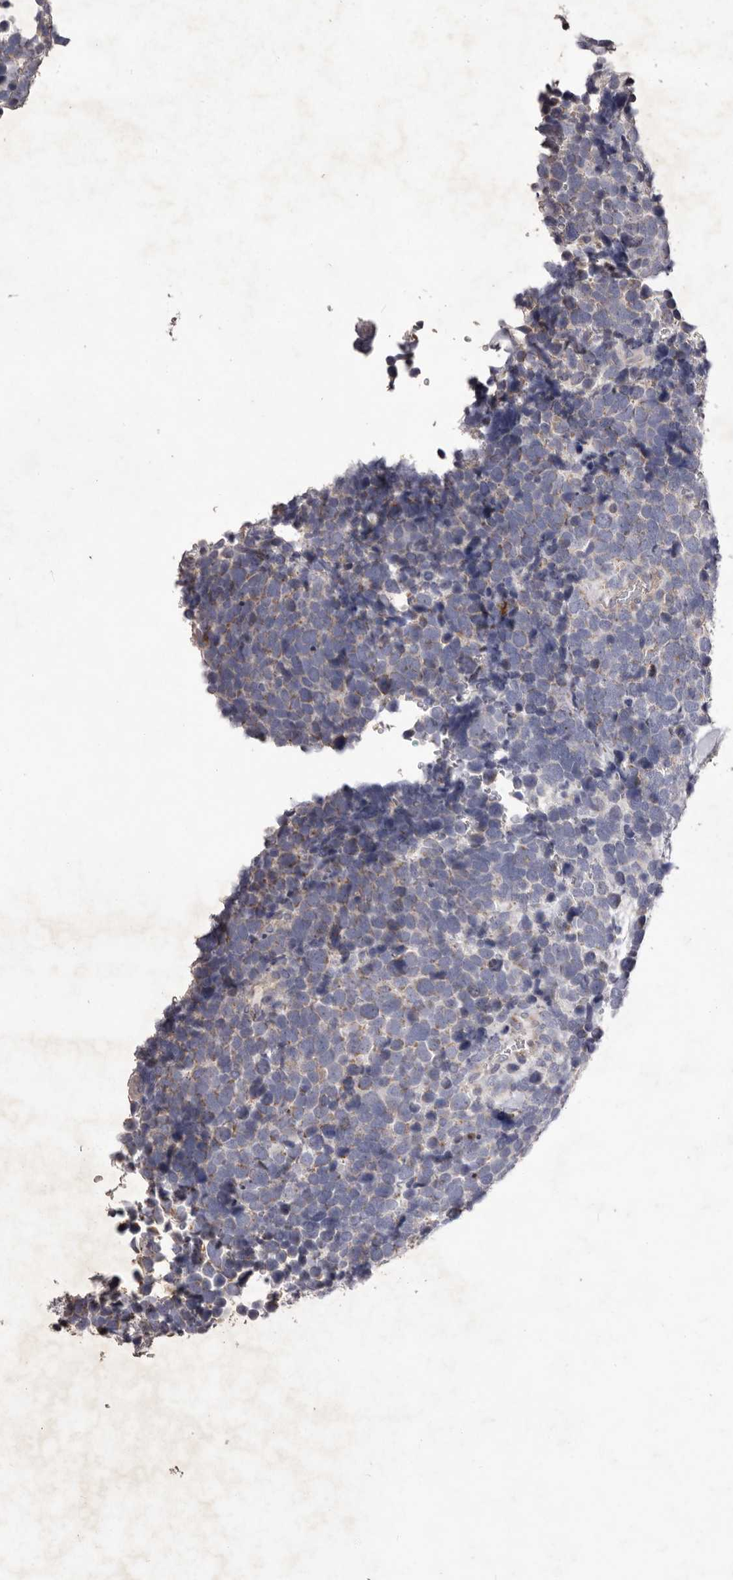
{"staining": {"intensity": "negative", "quantity": "none", "location": "none"}, "tissue": "urothelial cancer", "cell_type": "Tumor cells", "image_type": "cancer", "snomed": [{"axis": "morphology", "description": "Urothelial carcinoma, High grade"}, {"axis": "topography", "description": "Urinary bladder"}], "caption": "High magnification brightfield microscopy of urothelial cancer stained with DAB (3,3'-diaminobenzidine) (brown) and counterstained with hematoxylin (blue): tumor cells show no significant expression.", "gene": "CXCL14", "patient": {"sex": "female", "age": 82}}